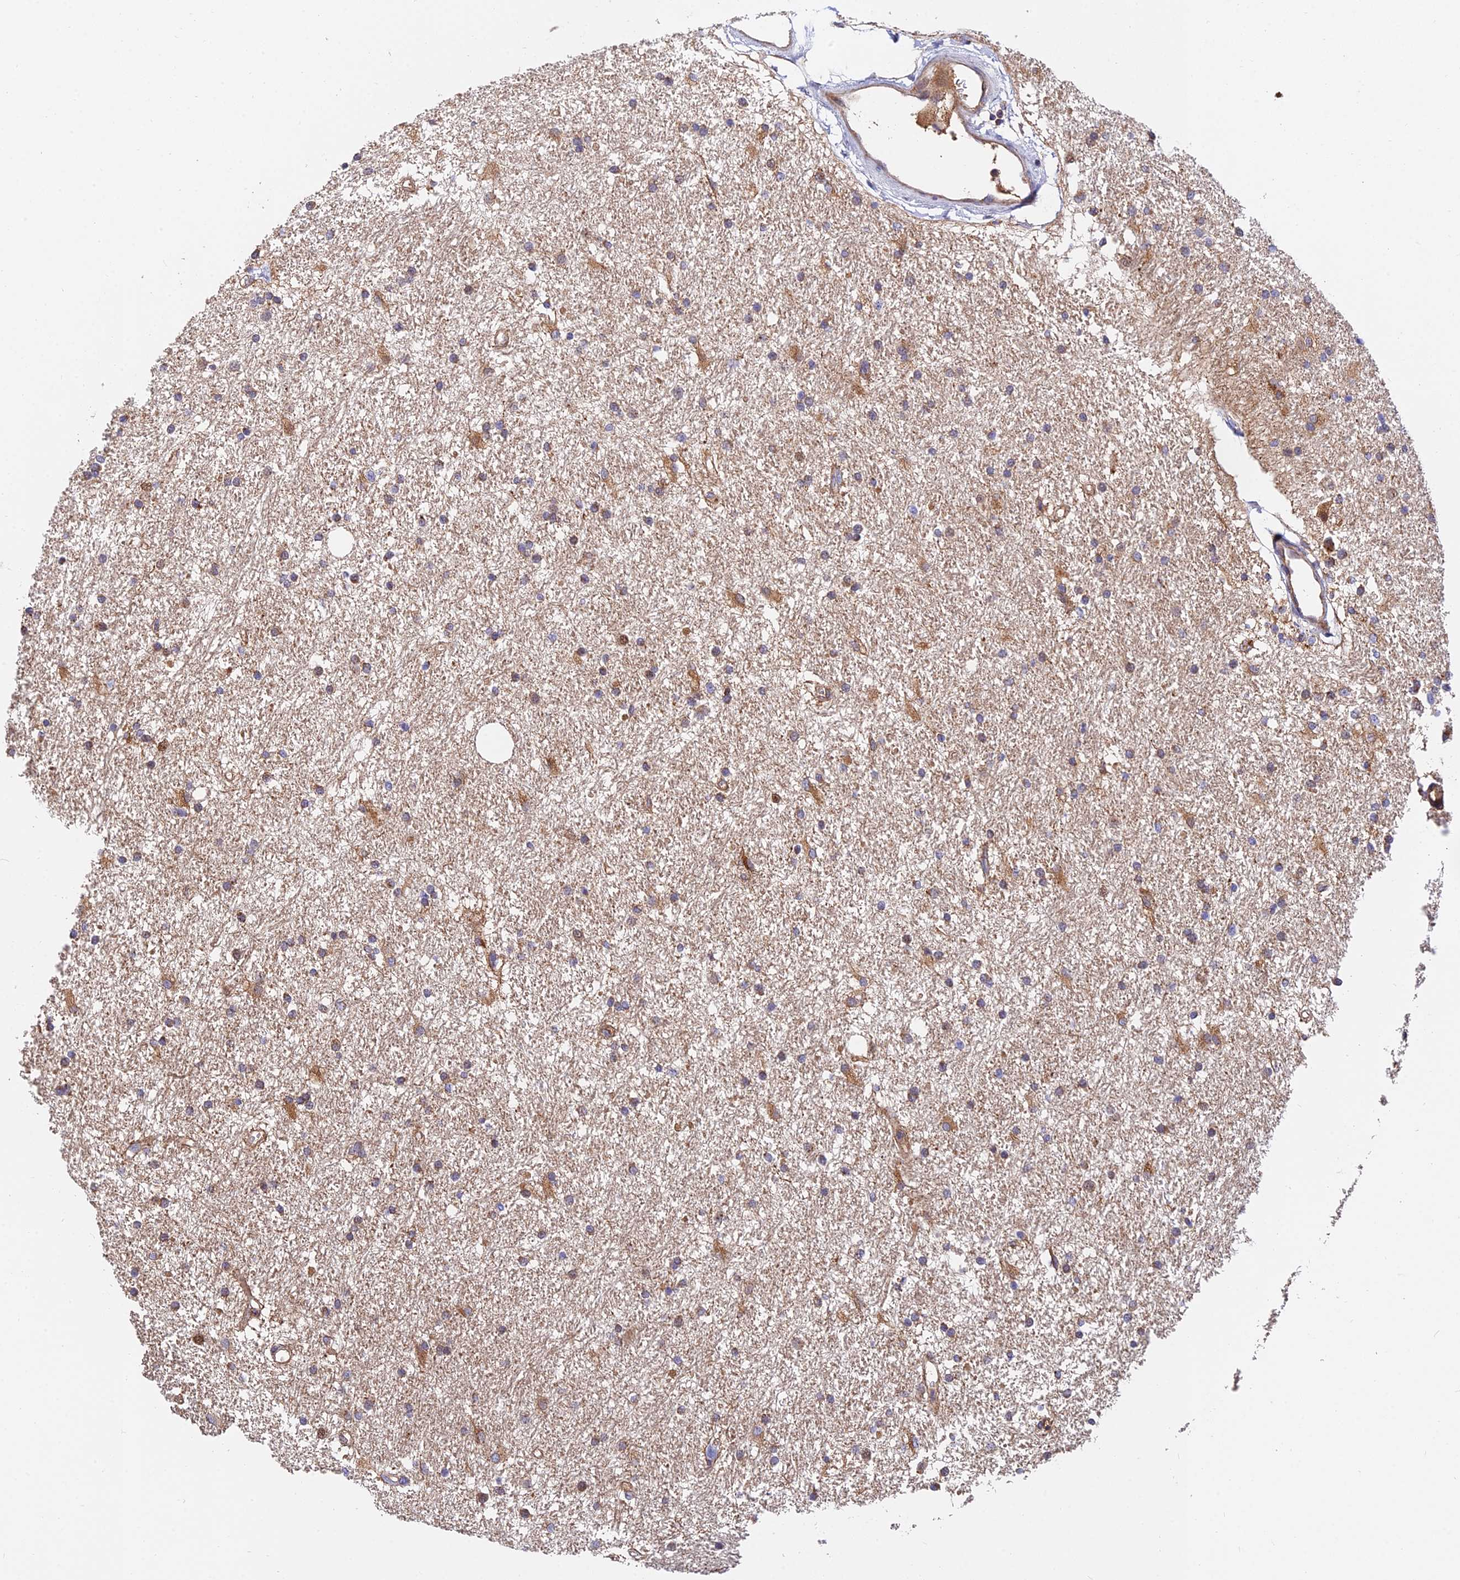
{"staining": {"intensity": "moderate", "quantity": "25%-75%", "location": "cytoplasmic/membranous"}, "tissue": "glioma", "cell_type": "Tumor cells", "image_type": "cancer", "snomed": [{"axis": "morphology", "description": "Glioma, malignant, High grade"}, {"axis": "topography", "description": "Brain"}], "caption": "Moderate cytoplasmic/membranous staining is identified in about 25%-75% of tumor cells in malignant glioma (high-grade). (DAB (3,3'-diaminobenzidine) IHC with brightfield microscopy, high magnification).", "gene": "PODNL1", "patient": {"sex": "male", "age": 77}}